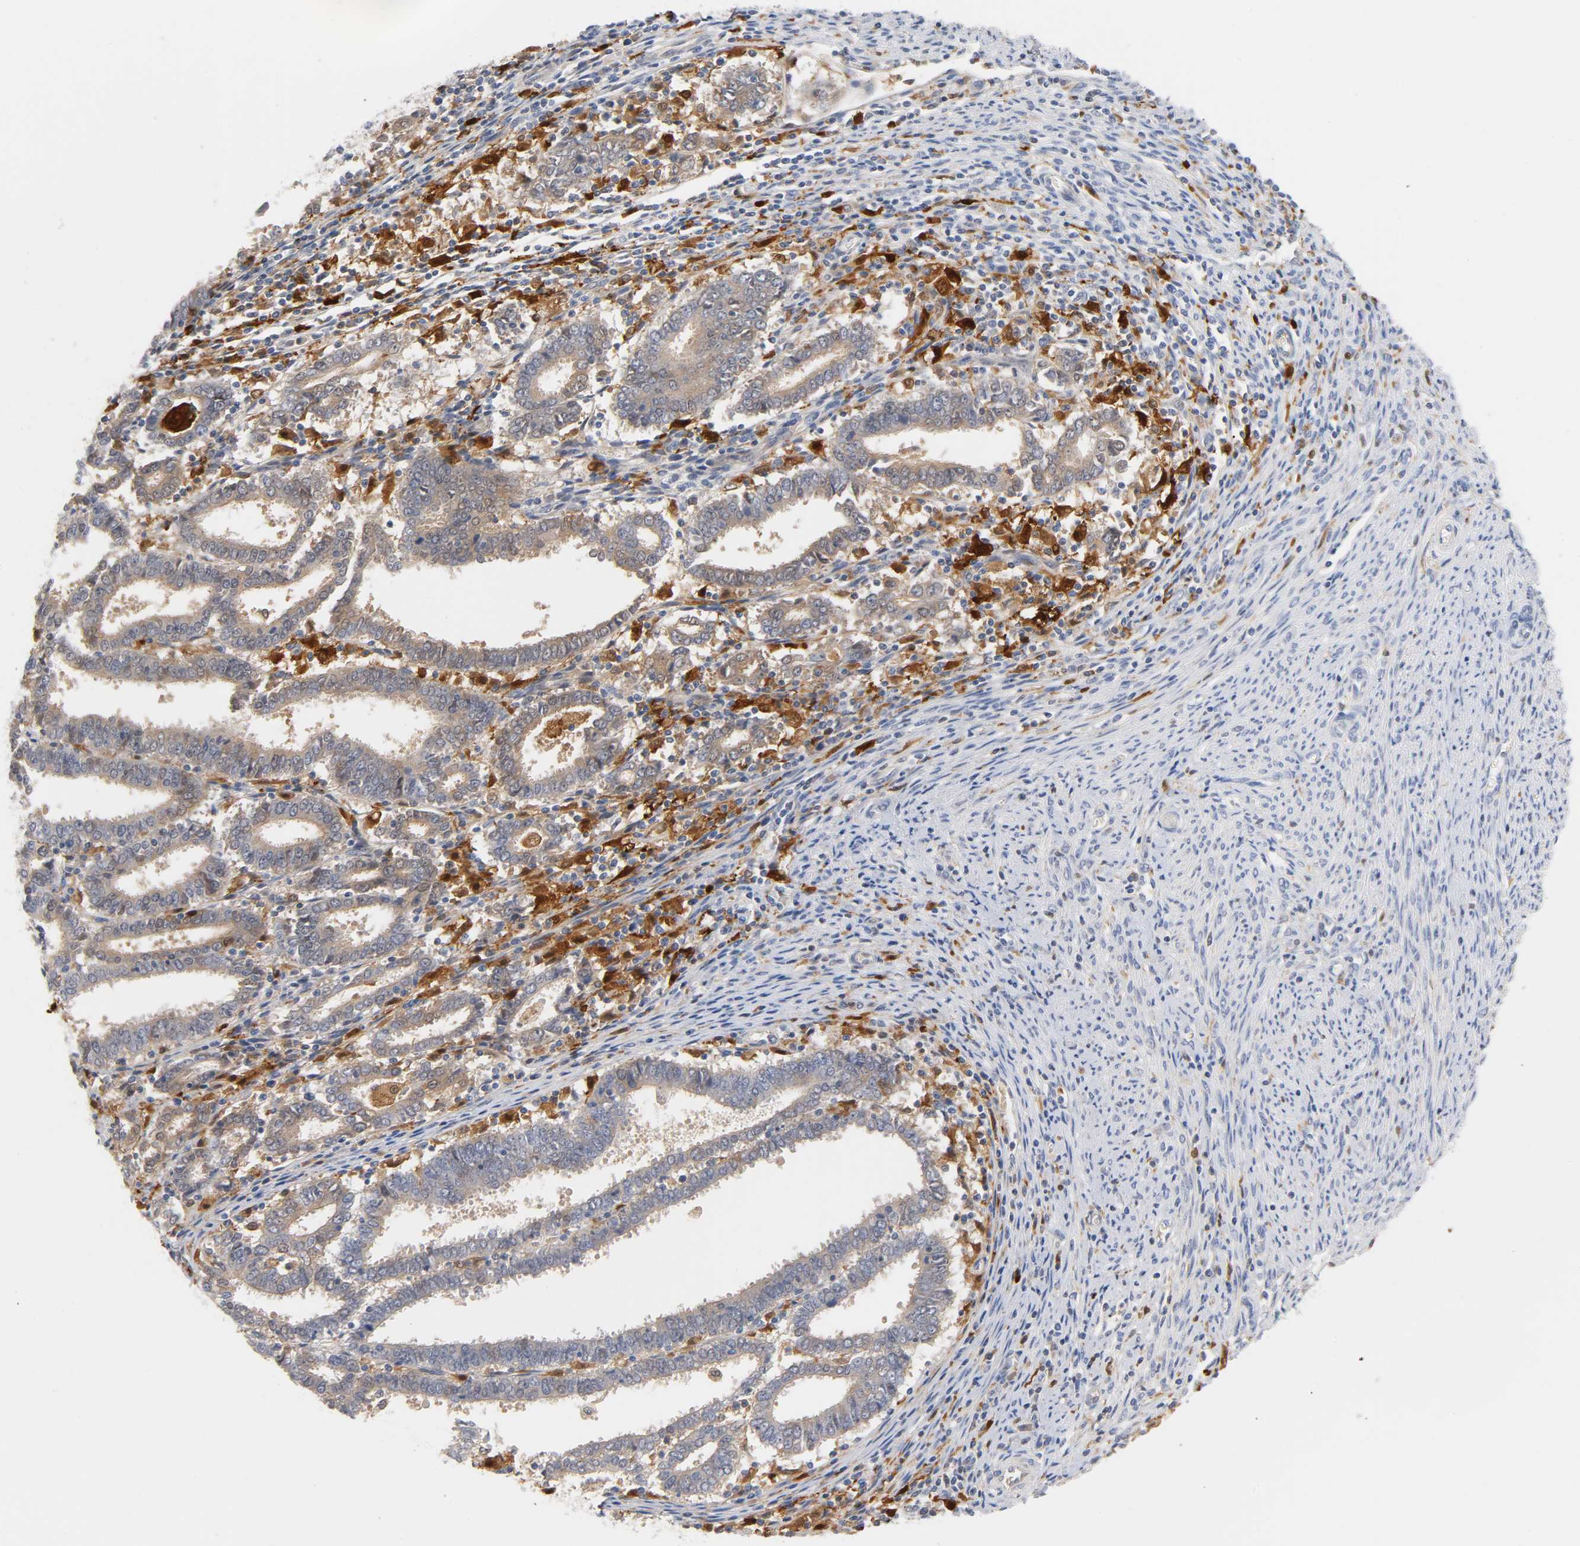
{"staining": {"intensity": "weak", "quantity": "25%-75%", "location": "cytoplasmic/membranous"}, "tissue": "endometrial cancer", "cell_type": "Tumor cells", "image_type": "cancer", "snomed": [{"axis": "morphology", "description": "Adenocarcinoma, NOS"}, {"axis": "topography", "description": "Uterus"}], "caption": "Approximately 25%-75% of tumor cells in adenocarcinoma (endometrial) demonstrate weak cytoplasmic/membranous protein positivity as visualized by brown immunohistochemical staining.", "gene": "IL18", "patient": {"sex": "female", "age": 83}}